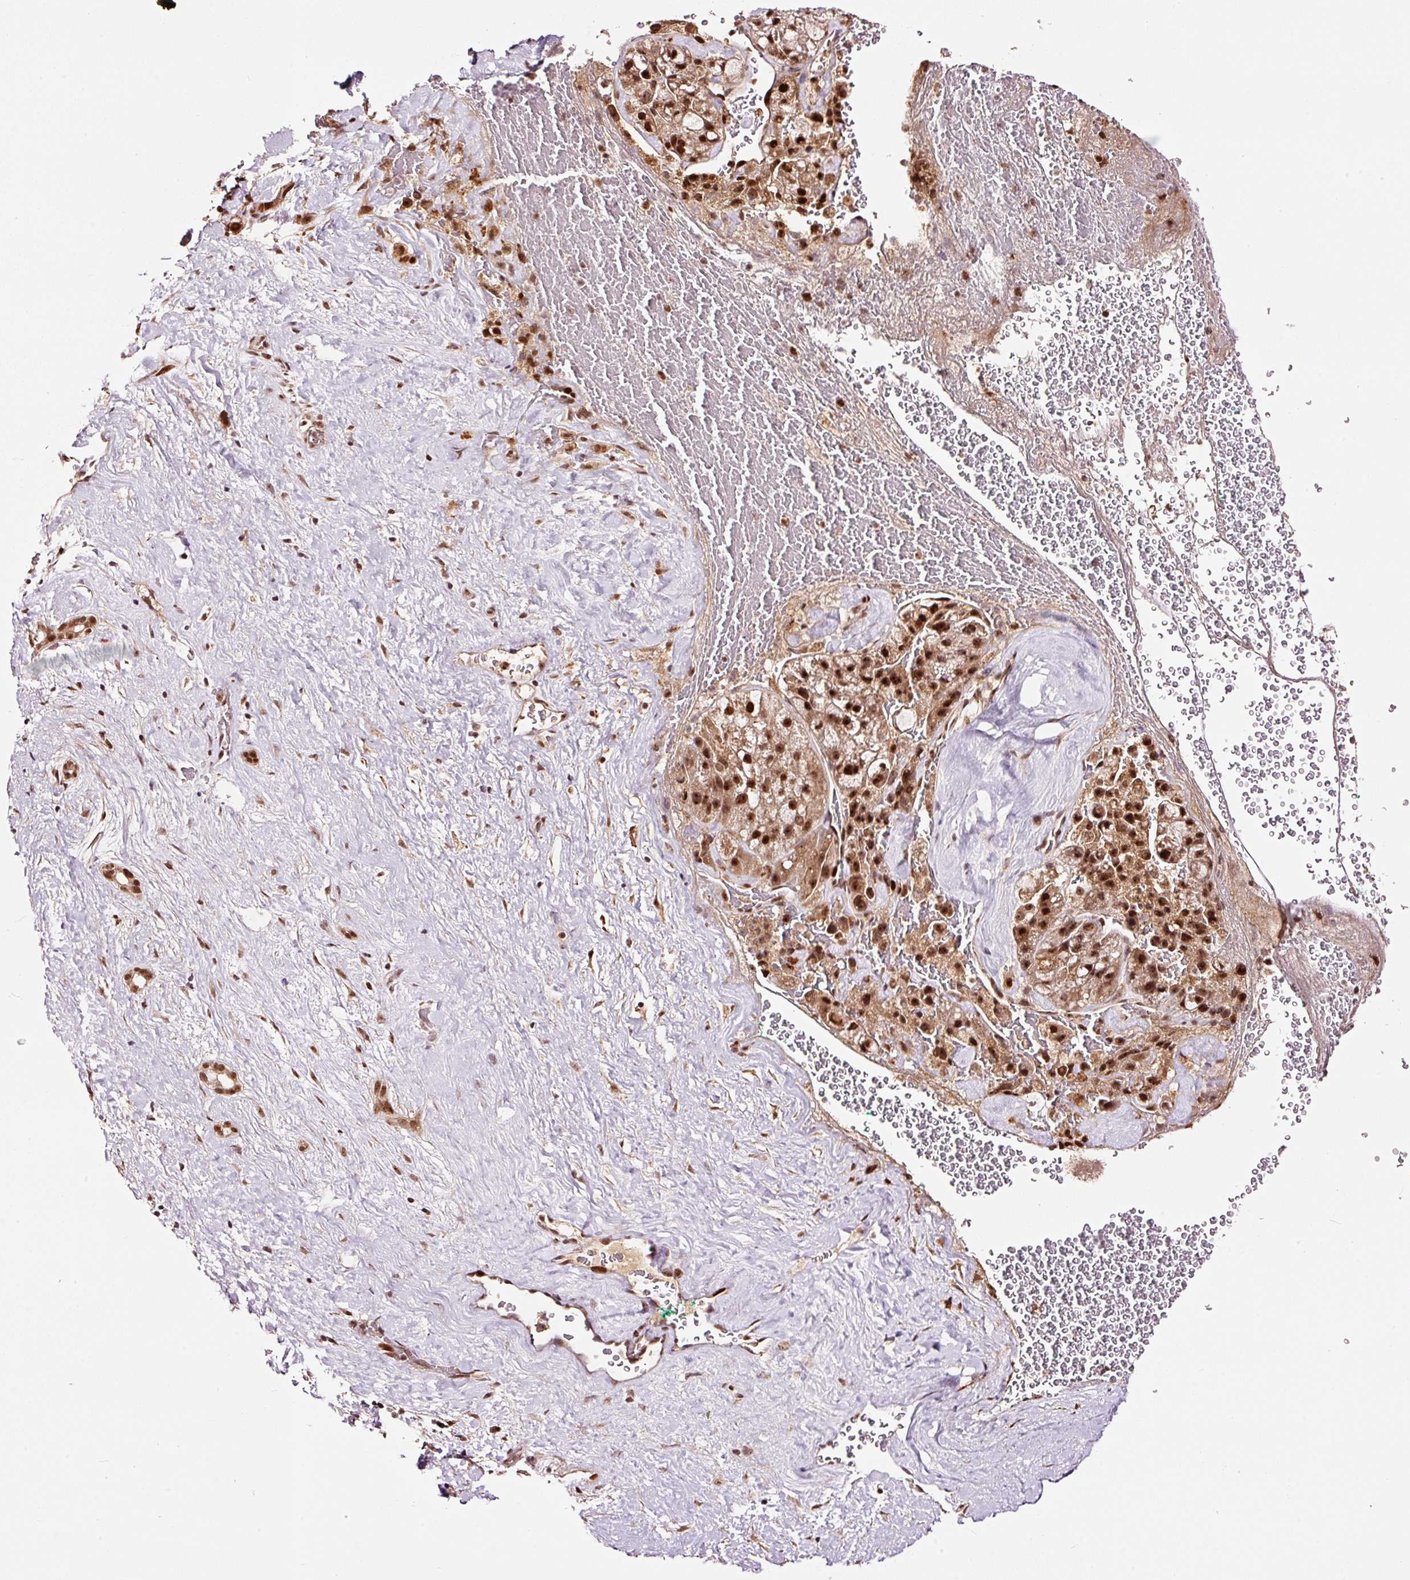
{"staining": {"intensity": "moderate", "quantity": ">75%", "location": "cytoplasmic/membranous,nuclear"}, "tissue": "liver cancer", "cell_type": "Tumor cells", "image_type": "cancer", "snomed": [{"axis": "morphology", "description": "Normal tissue, NOS"}, {"axis": "morphology", "description": "Carcinoma, Hepatocellular, NOS"}, {"axis": "topography", "description": "Liver"}], "caption": "Immunohistochemistry histopathology image of liver cancer (hepatocellular carcinoma) stained for a protein (brown), which shows medium levels of moderate cytoplasmic/membranous and nuclear expression in about >75% of tumor cells.", "gene": "RFC4", "patient": {"sex": "male", "age": 57}}